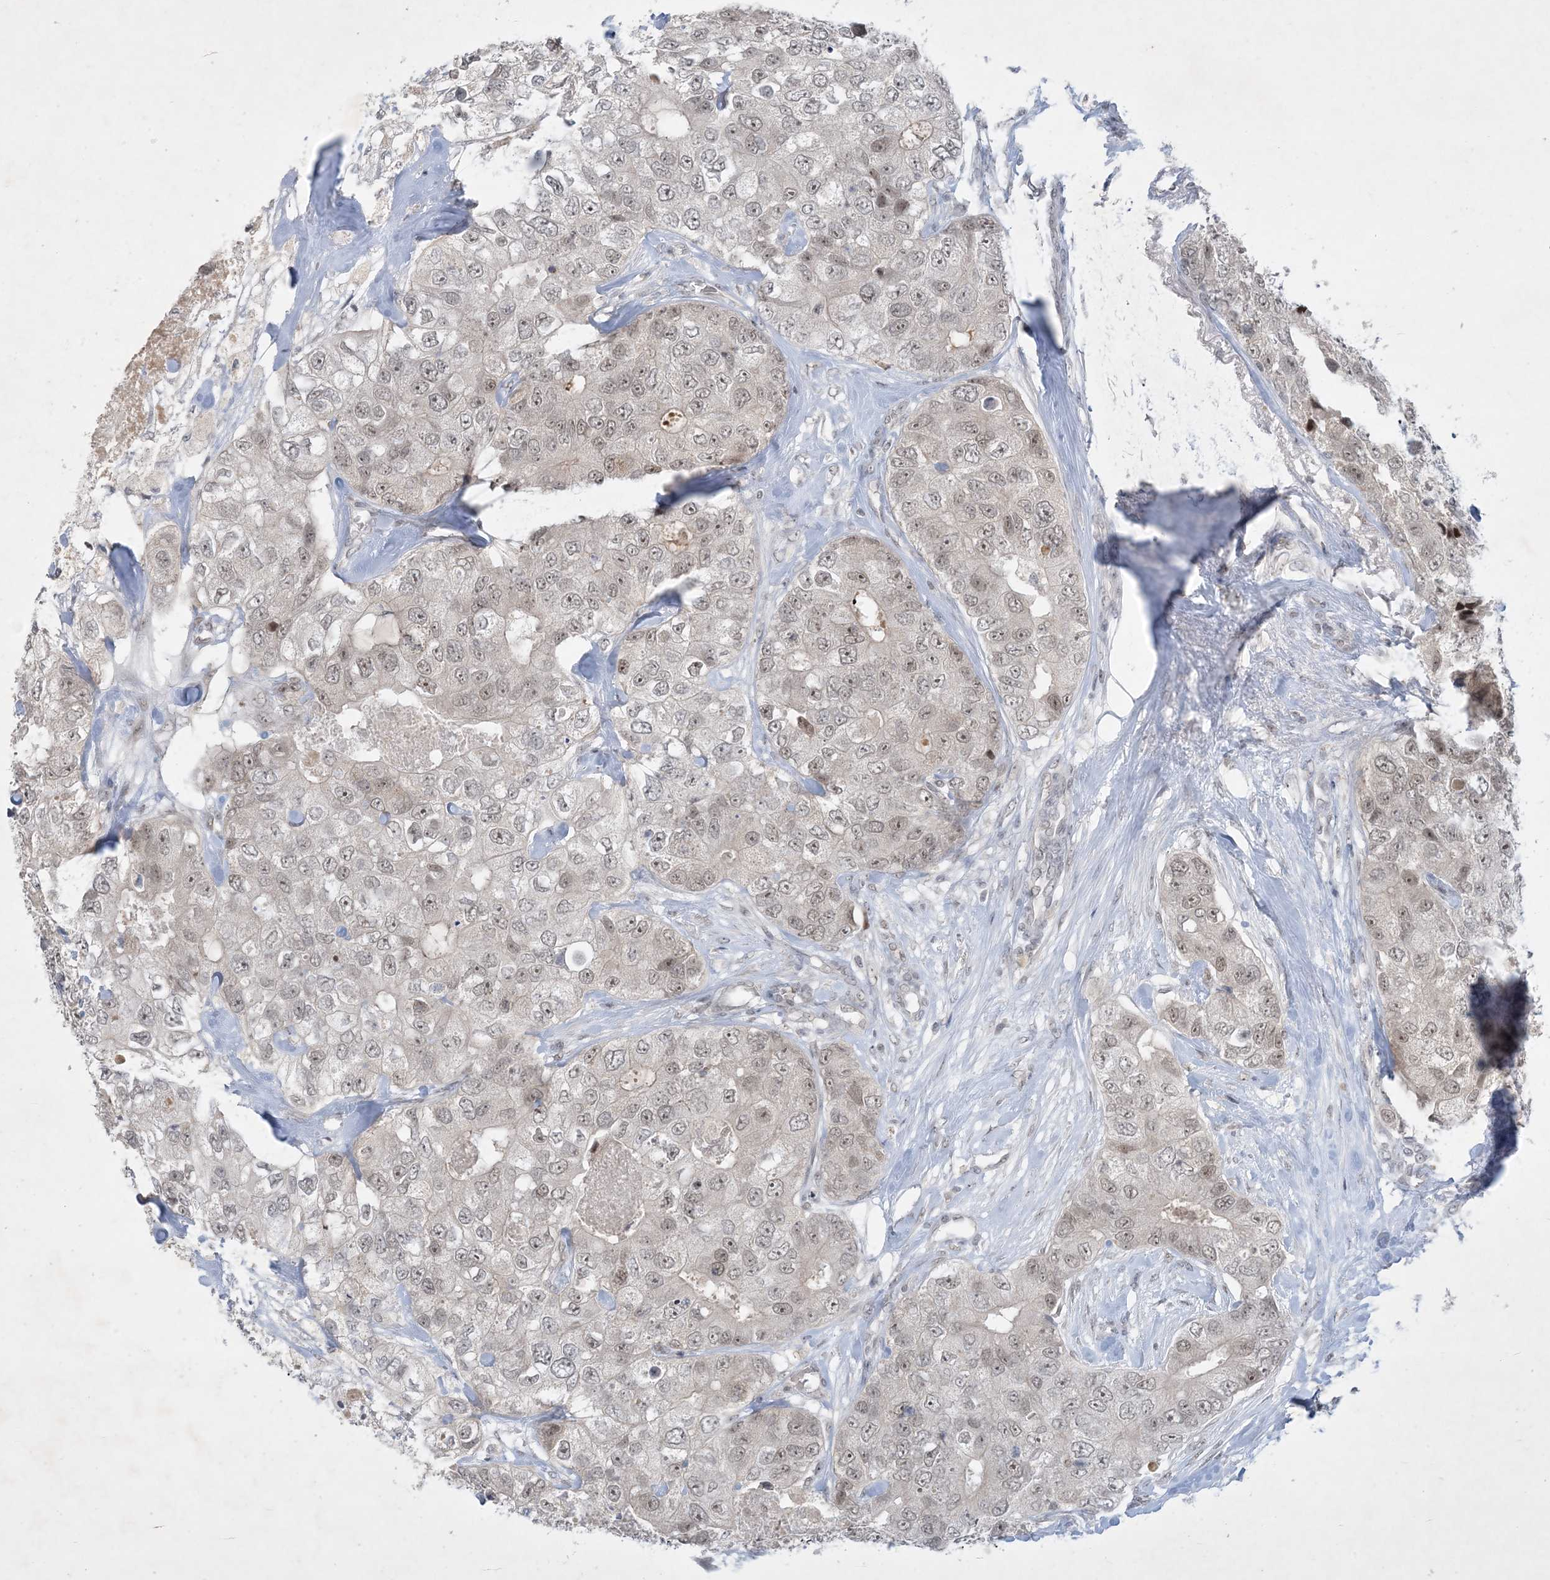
{"staining": {"intensity": "weak", "quantity": ">75%", "location": "nuclear"}, "tissue": "breast cancer", "cell_type": "Tumor cells", "image_type": "cancer", "snomed": [{"axis": "morphology", "description": "Duct carcinoma"}, {"axis": "topography", "description": "Breast"}], "caption": "High-magnification brightfield microscopy of infiltrating ductal carcinoma (breast) stained with DAB (3,3'-diaminobenzidine) (brown) and counterstained with hematoxylin (blue). tumor cells exhibit weak nuclear staining is seen in approximately>75% of cells.", "gene": "ZNF674", "patient": {"sex": "female", "age": 62}}